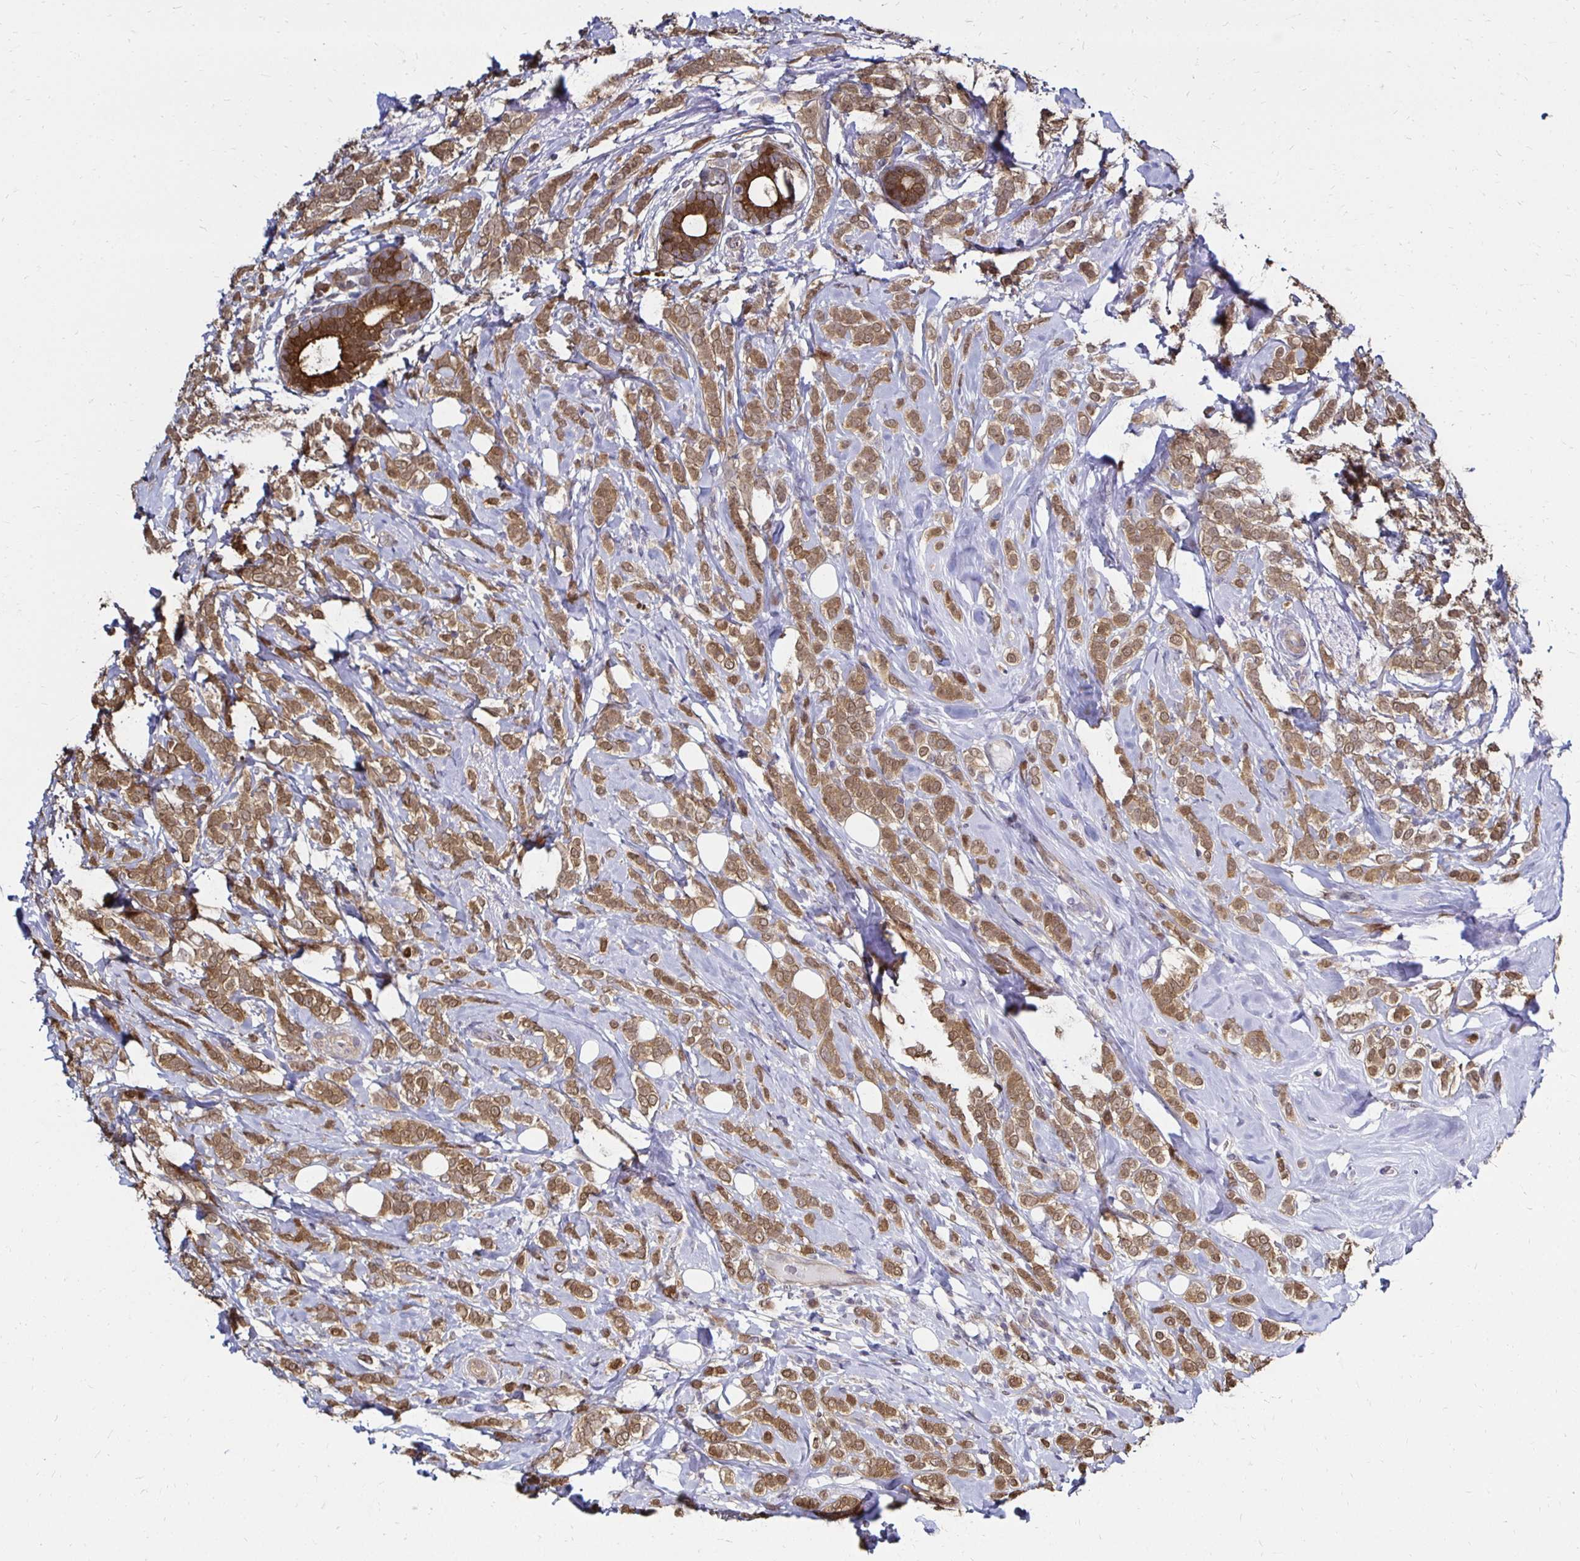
{"staining": {"intensity": "moderate", "quantity": ">75%", "location": "cytoplasmic/membranous,nuclear"}, "tissue": "breast cancer", "cell_type": "Tumor cells", "image_type": "cancer", "snomed": [{"axis": "morphology", "description": "Lobular carcinoma"}, {"axis": "topography", "description": "Breast"}], "caption": "Breast cancer was stained to show a protein in brown. There is medium levels of moderate cytoplasmic/membranous and nuclear staining in approximately >75% of tumor cells.", "gene": "TXN", "patient": {"sex": "female", "age": 49}}